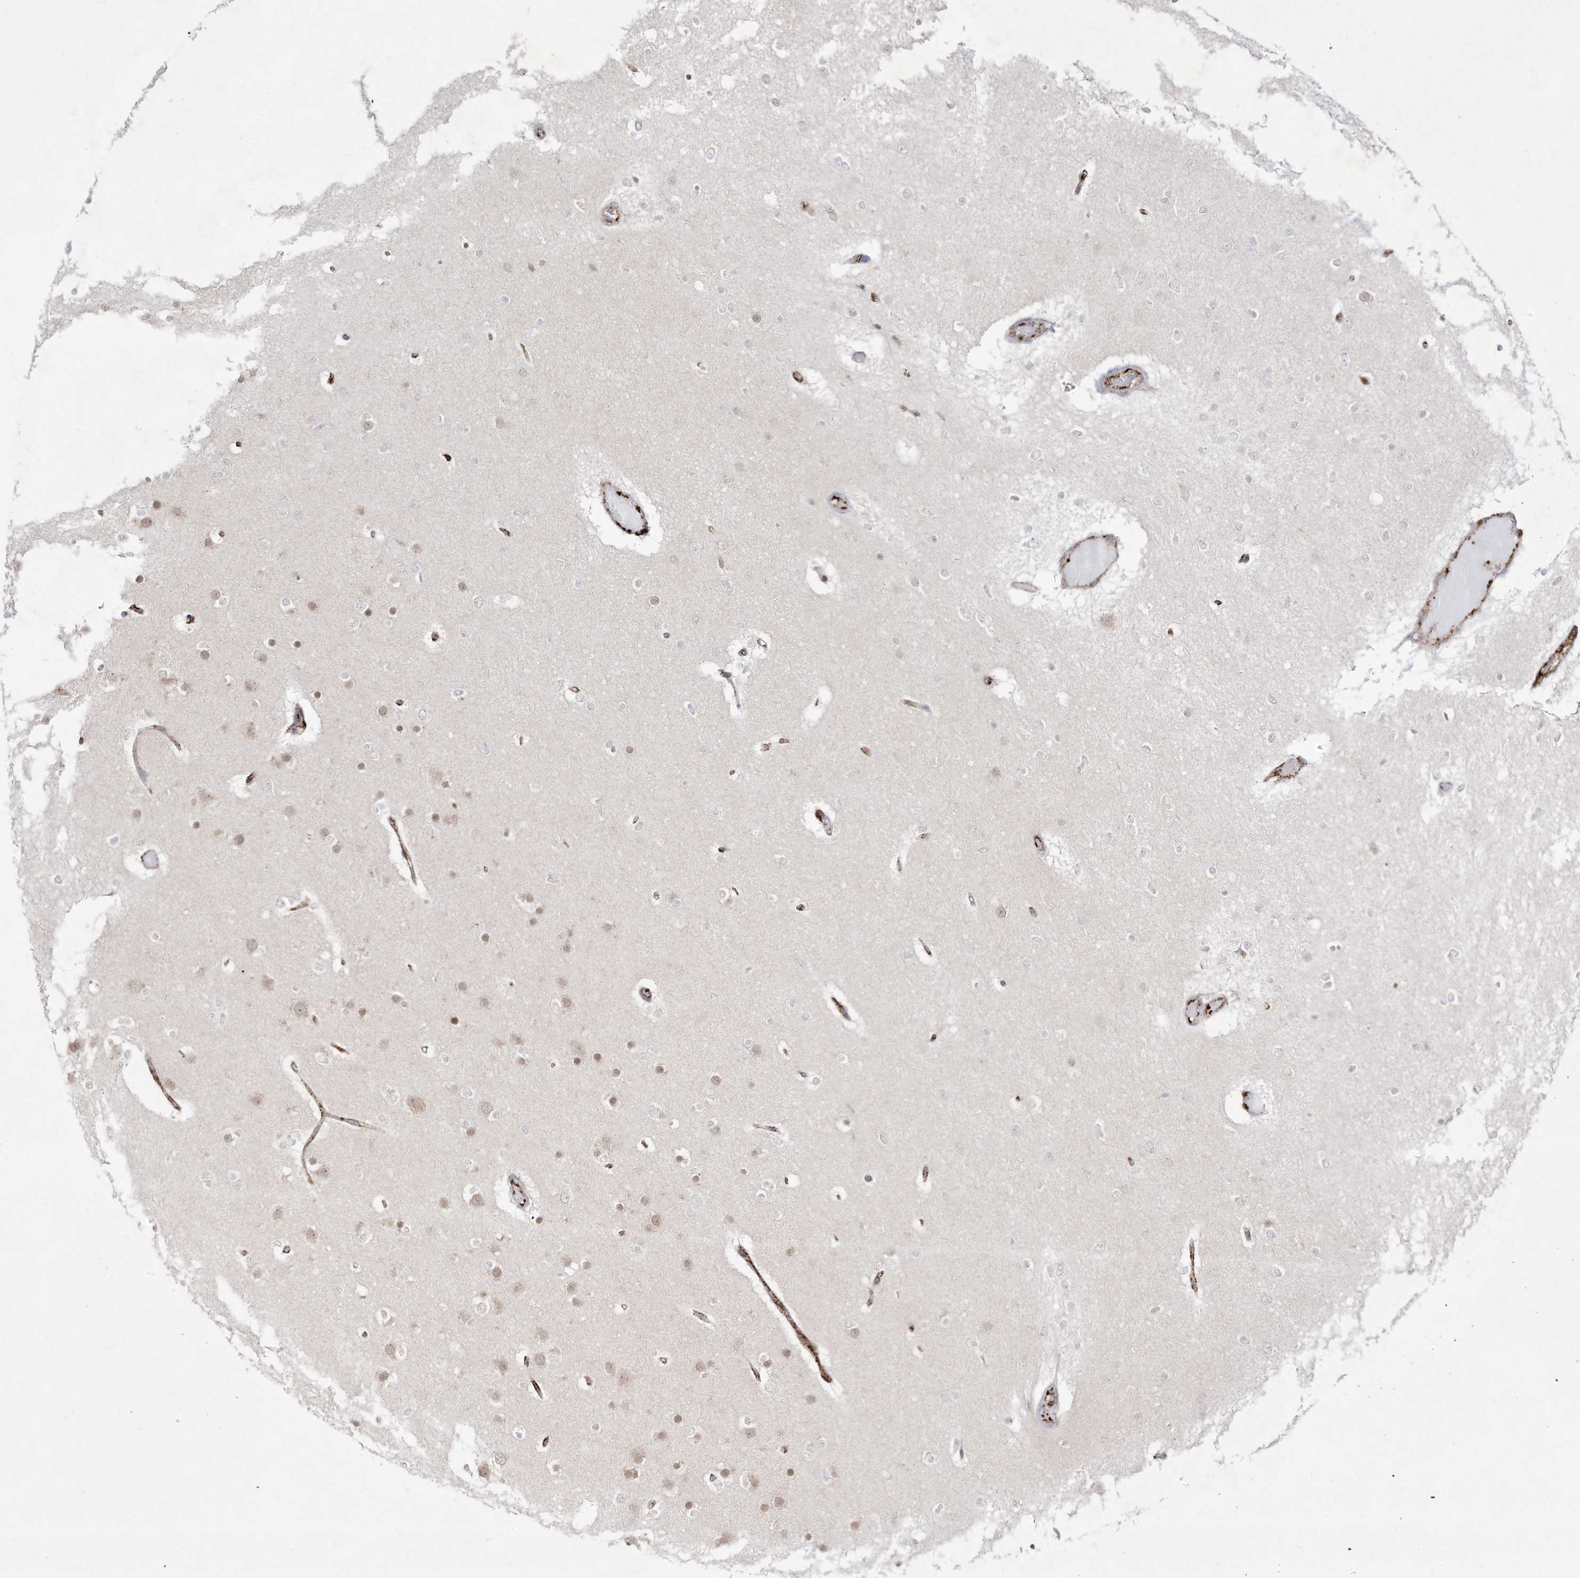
{"staining": {"intensity": "weak", "quantity": "<25%", "location": "nuclear"}, "tissue": "glioma", "cell_type": "Tumor cells", "image_type": "cancer", "snomed": [{"axis": "morphology", "description": "Glioma, malignant, Low grade"}, {"axis": "topography", "description": "Brain"}], "caption": "An IHC micrograph of glioma is shown. There is no staining in tumor cells of glioma.", "gene": "ZGRF1", "patient": {"sex": "female", "age": 22}}